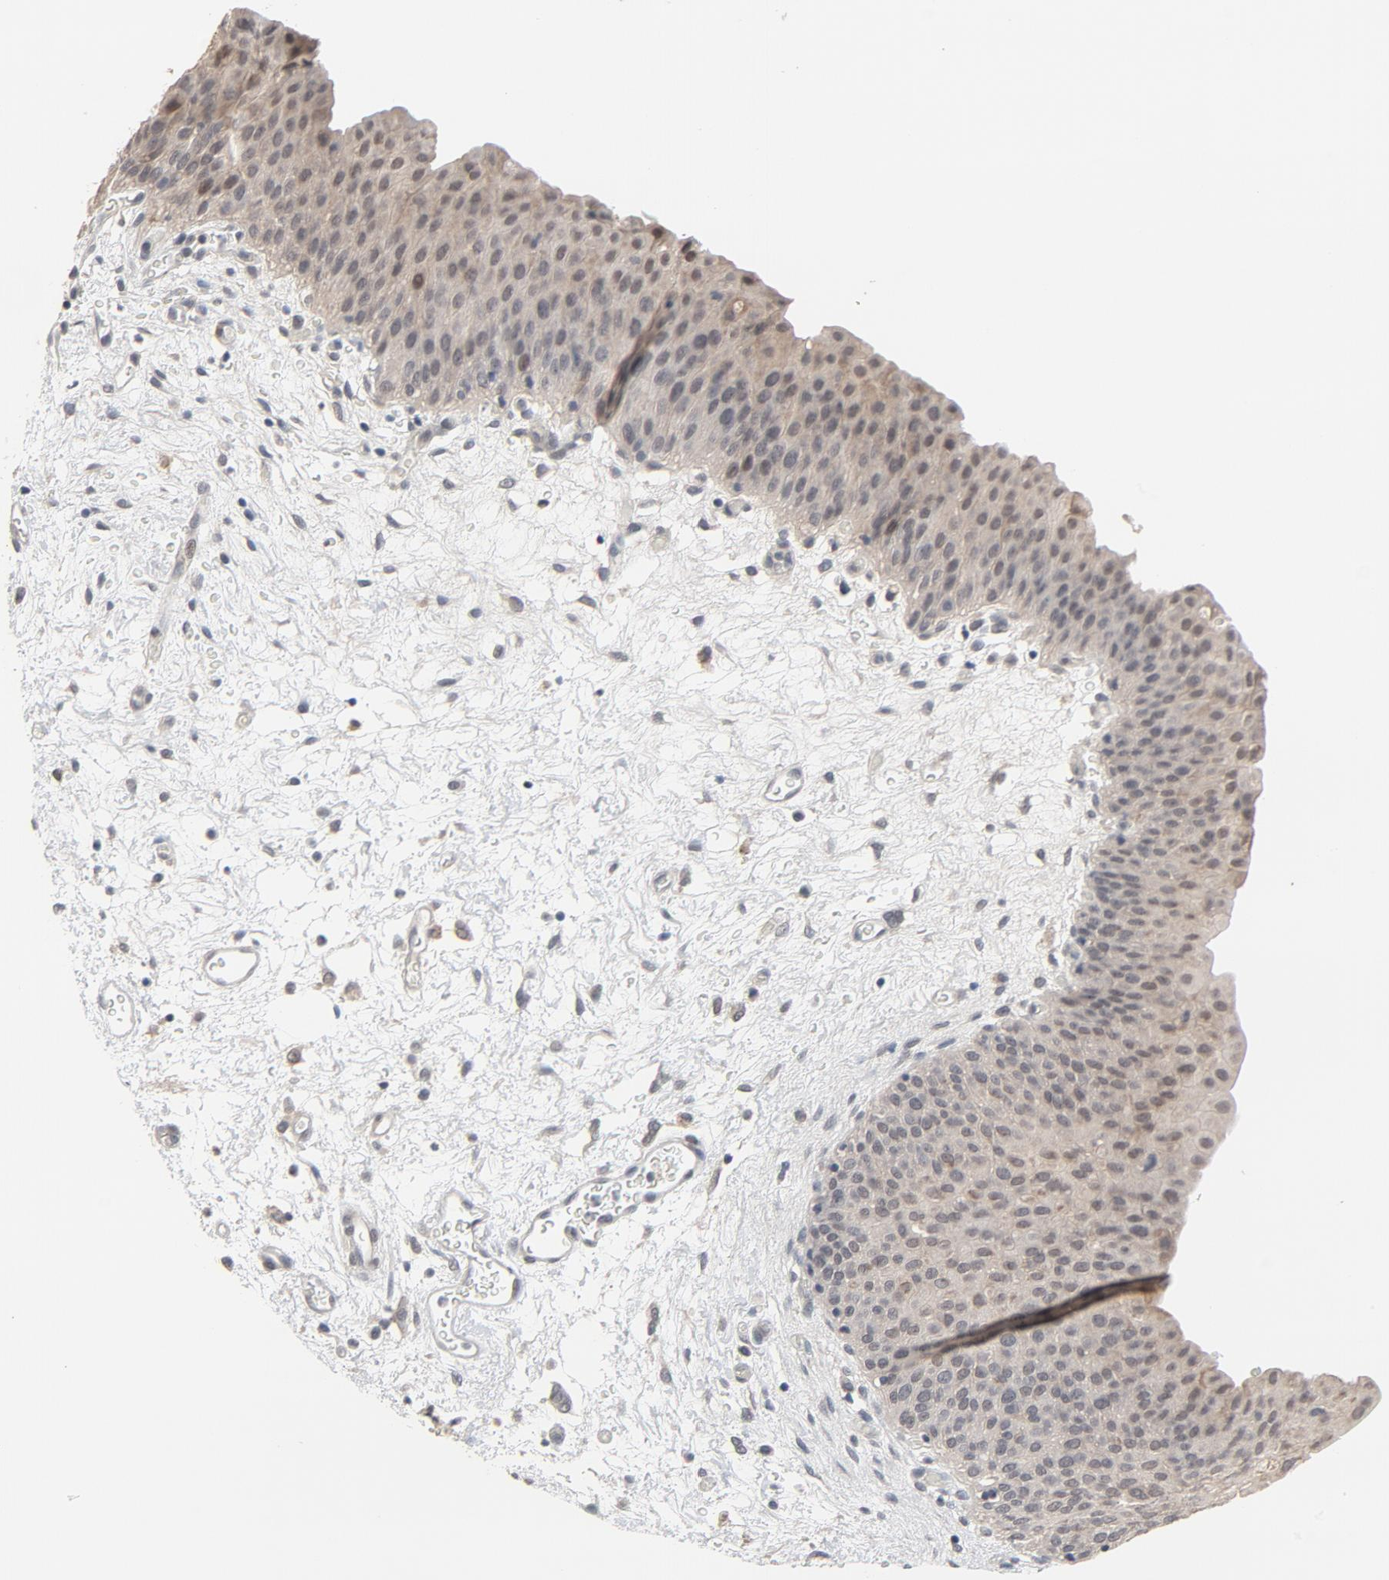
{"staining": {"intensity": "weak", "quantity": ">75%", "location": "cytoplasmic/membranous"}, "tissue": "urinary bladder", "cell_type": "Urothelial cells", "image_type": "normal", "snomed": [{"axis": "morphology", "description": "Normal tissue, NOS"}, {"axis": "morphology", "description": "Dysplasia, NOS"}, {"axis": "topography", "description": "Urinary bladder"}], "caption": "An IHC micrograph of normal tissue is shown. Protein staining in brown highlights weak cytoplasmic/membranous positivity in urinary bladder within urothelial cells.", "gene": "MT3", "patient": {"sex": "male", "age": 35}}